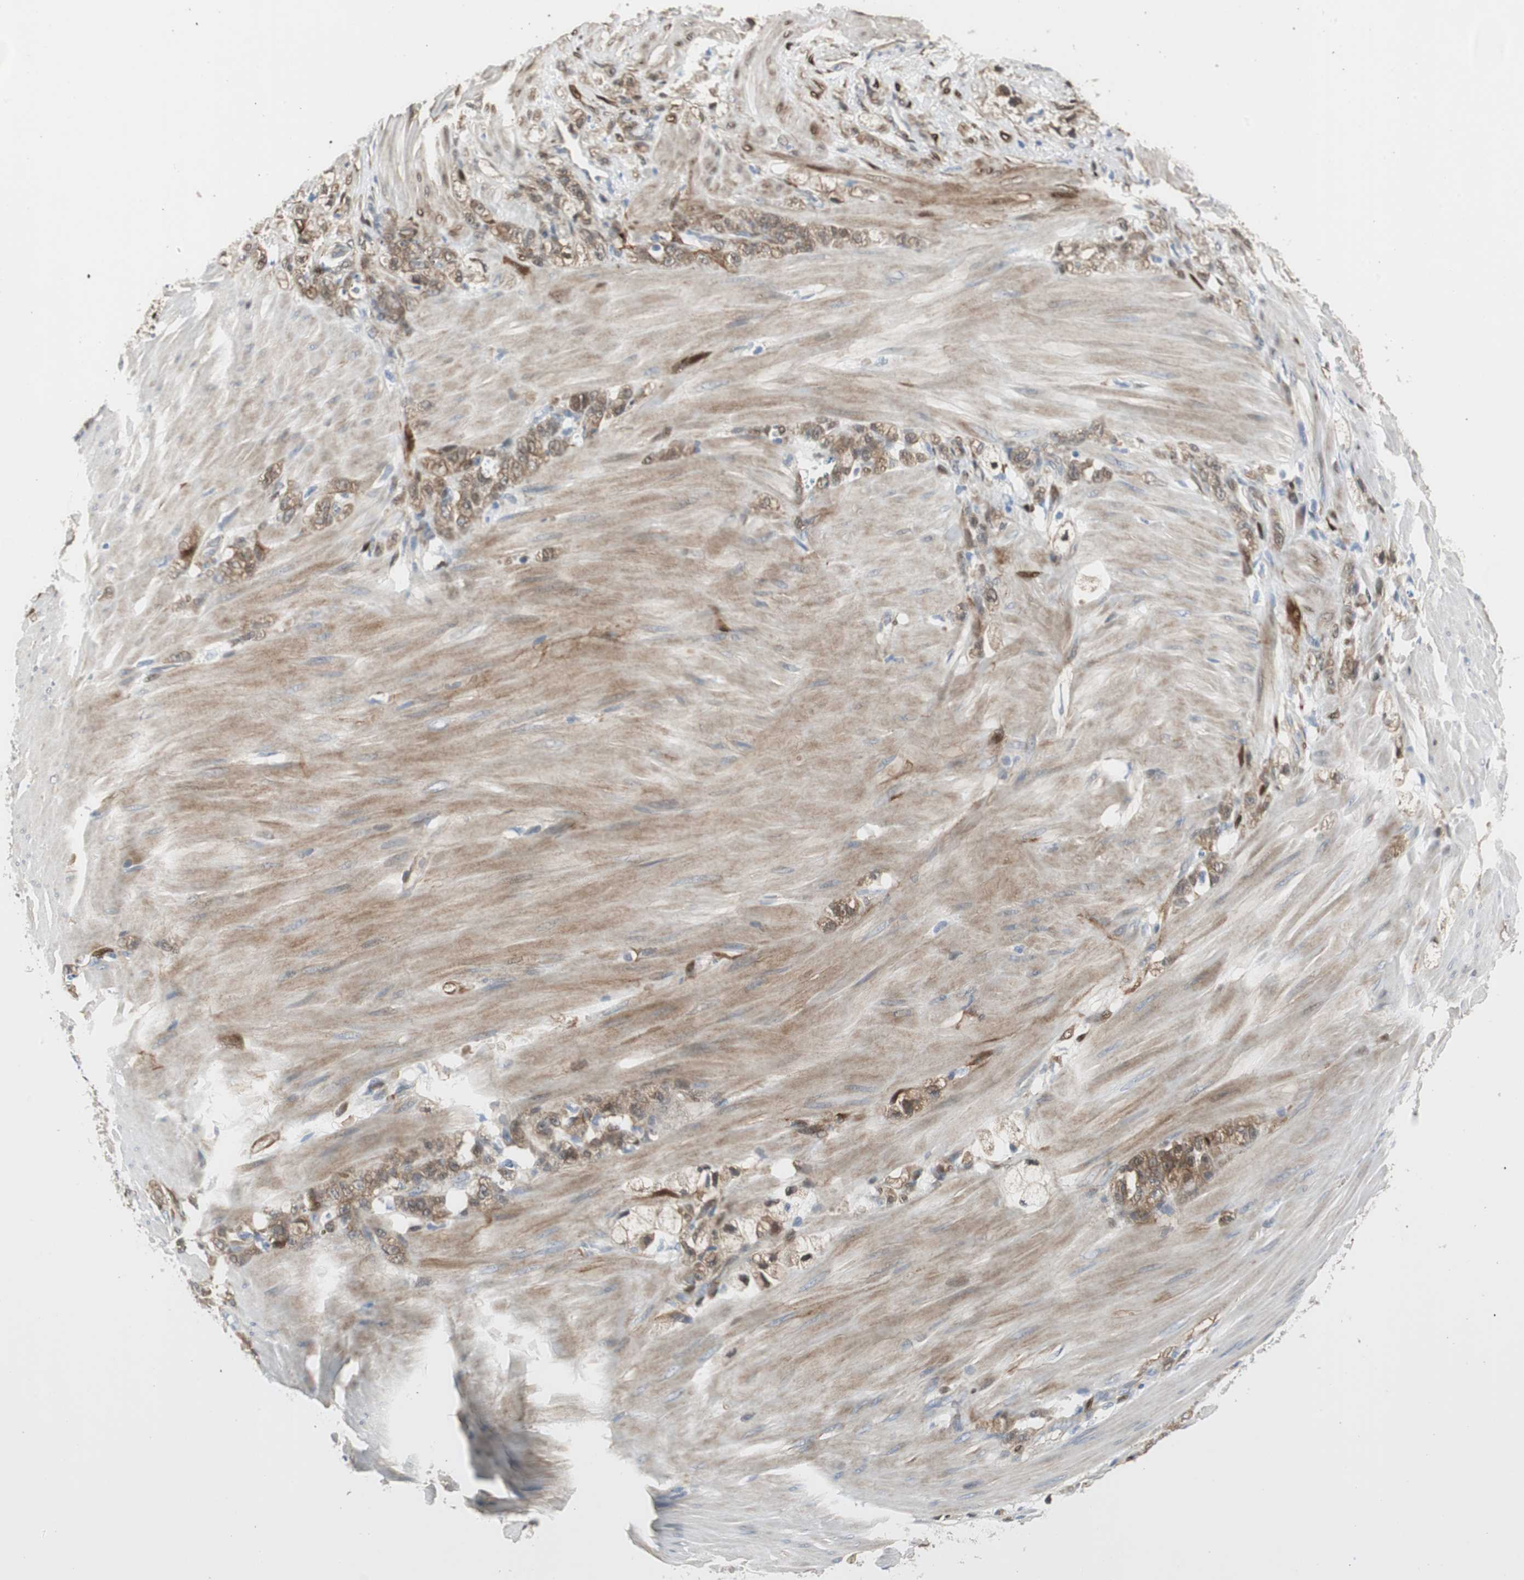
{"staining": {"intensity": "moderate", "quantity": "25%-75%", "location": "cytoplasmic/membranous"}, "tissue": "stomach cancer", "cell_type": "Tumor cells", "image_type": "cancer", "snomed": [{"axis": "morphology", "description": "Adenocarcinoma, NOS"}, {"axis": "topography", "description": "Stomach"}], "caption": "Human adenocarcinoma (stomach) stained for a protein (brown) shows moderate cytoplasmic/membranous positive positivity in about 25%-75% of tumor cells.", "gene": "FHL2", "patient": {"sex": "male", "age": 82}}